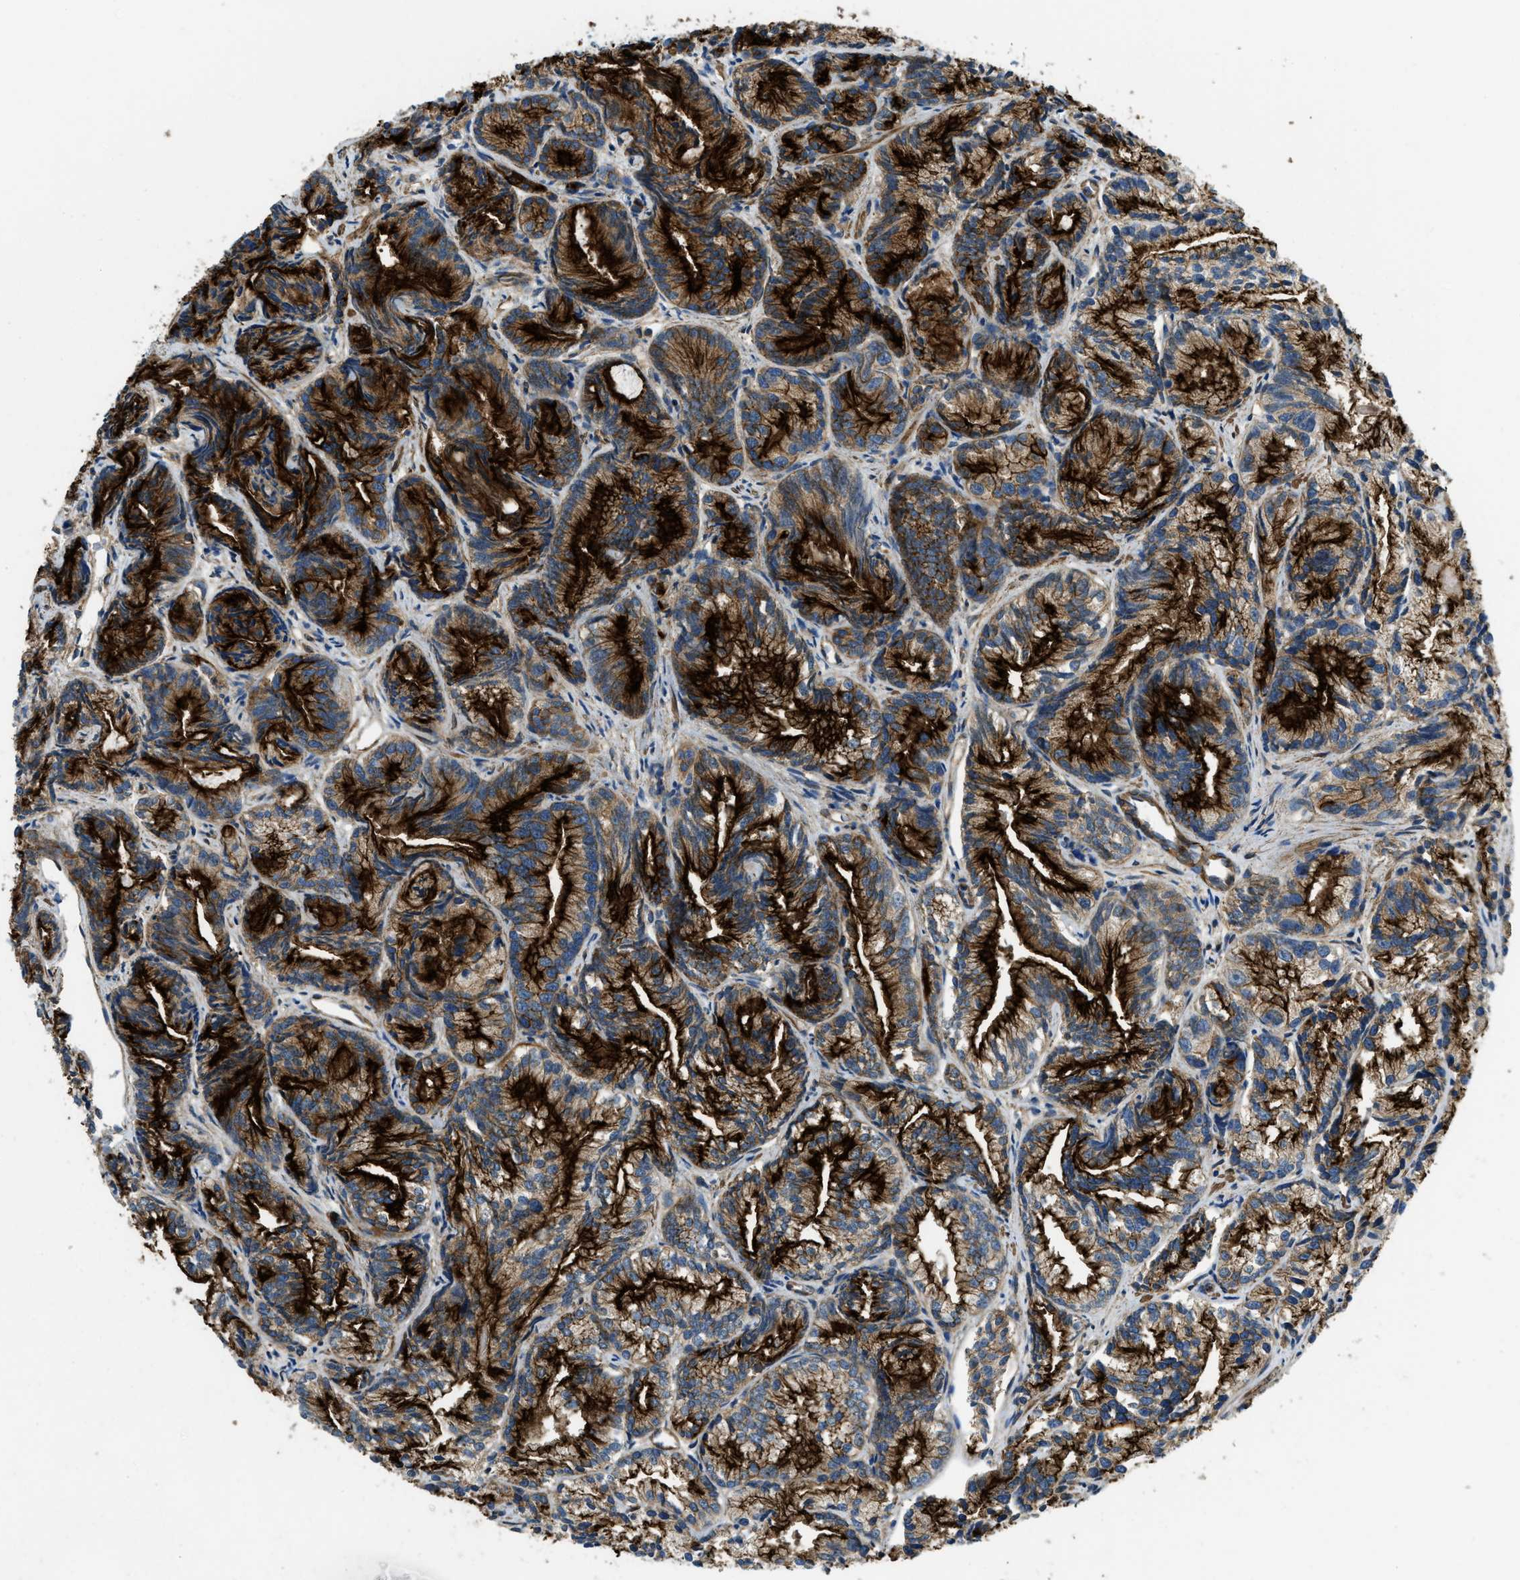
{"staining": {"intensity": "strong", "quantity": ">75%", "location": "cytoplasmic/membranous"}, "tissue": "prostate cancer", "cell_type": "Tumor cells", "image_type": "cancer", "snomed": [{"axis": "morphology", "description": "Adenocarcinoma, Low grade"}, {"axis": "topography", "description": "Prostate"}], "caption": "Adenocarcinoma (low-grade) (prostate) stained with a protein marker displays strong staining in tumor cells.", "gene": "CGN", "patient": {"sex": "male", "age": 89}}